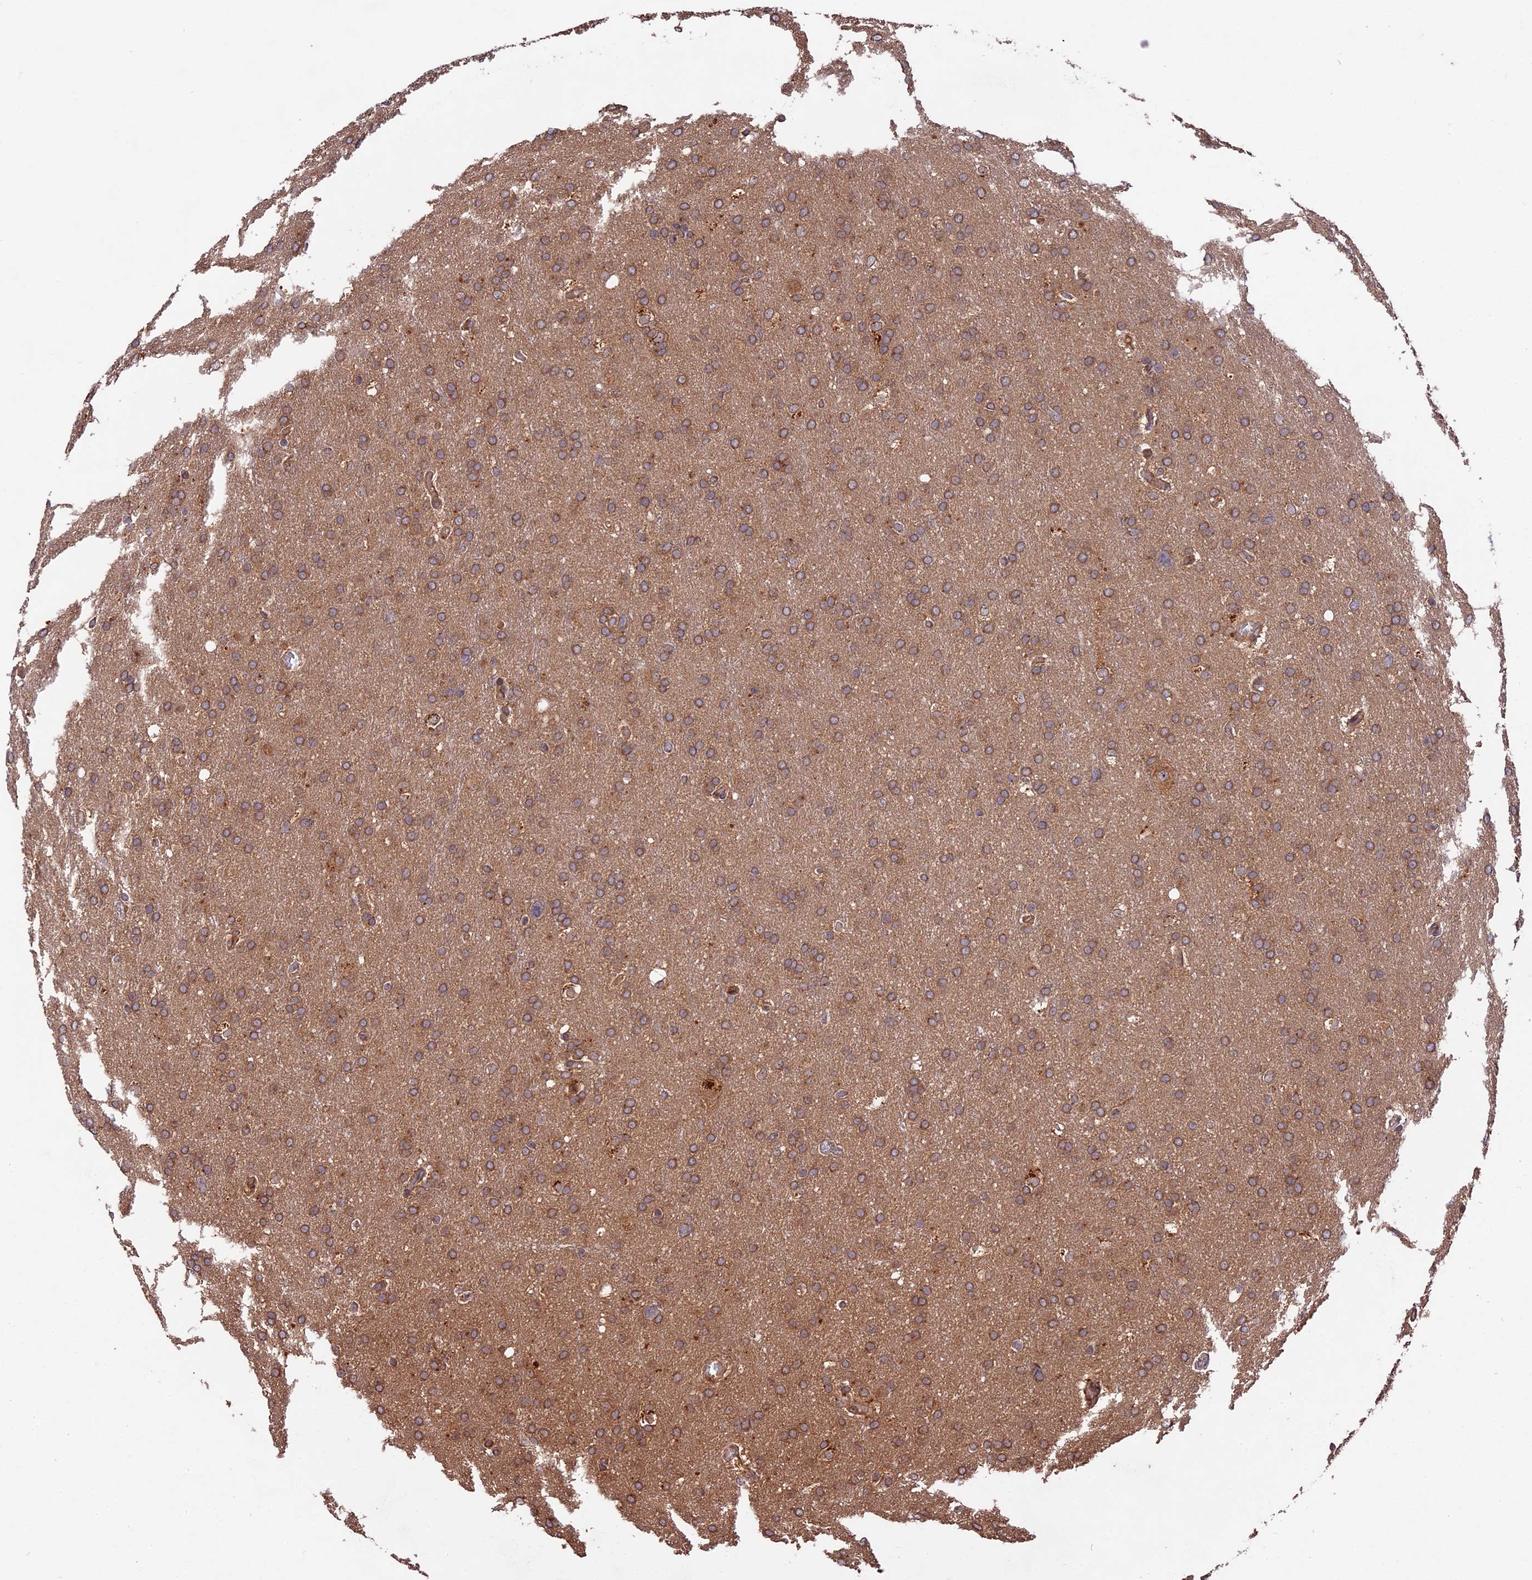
{"staining": {"intensity": "moderate", "quantity": ">75%", "location": "cytoplasmic/membranous"}, "tissue": "glioma", "cell_type": "Tumor cells", "image_type": "cancer", "snomed": [{"axis": "morphology", "description": "Glioma, malignant, High grade"}, {"axis": "topography", "description": "Cerebral cortex"}], "caption": "The image exhibits immunohistochemical staining of glioma. There is moderate cytoplasmic/membranous staining is identified in about >75% of tumor cells.", "gene": "CHAC1", "patient": {"sex": "female", "age": 36}}